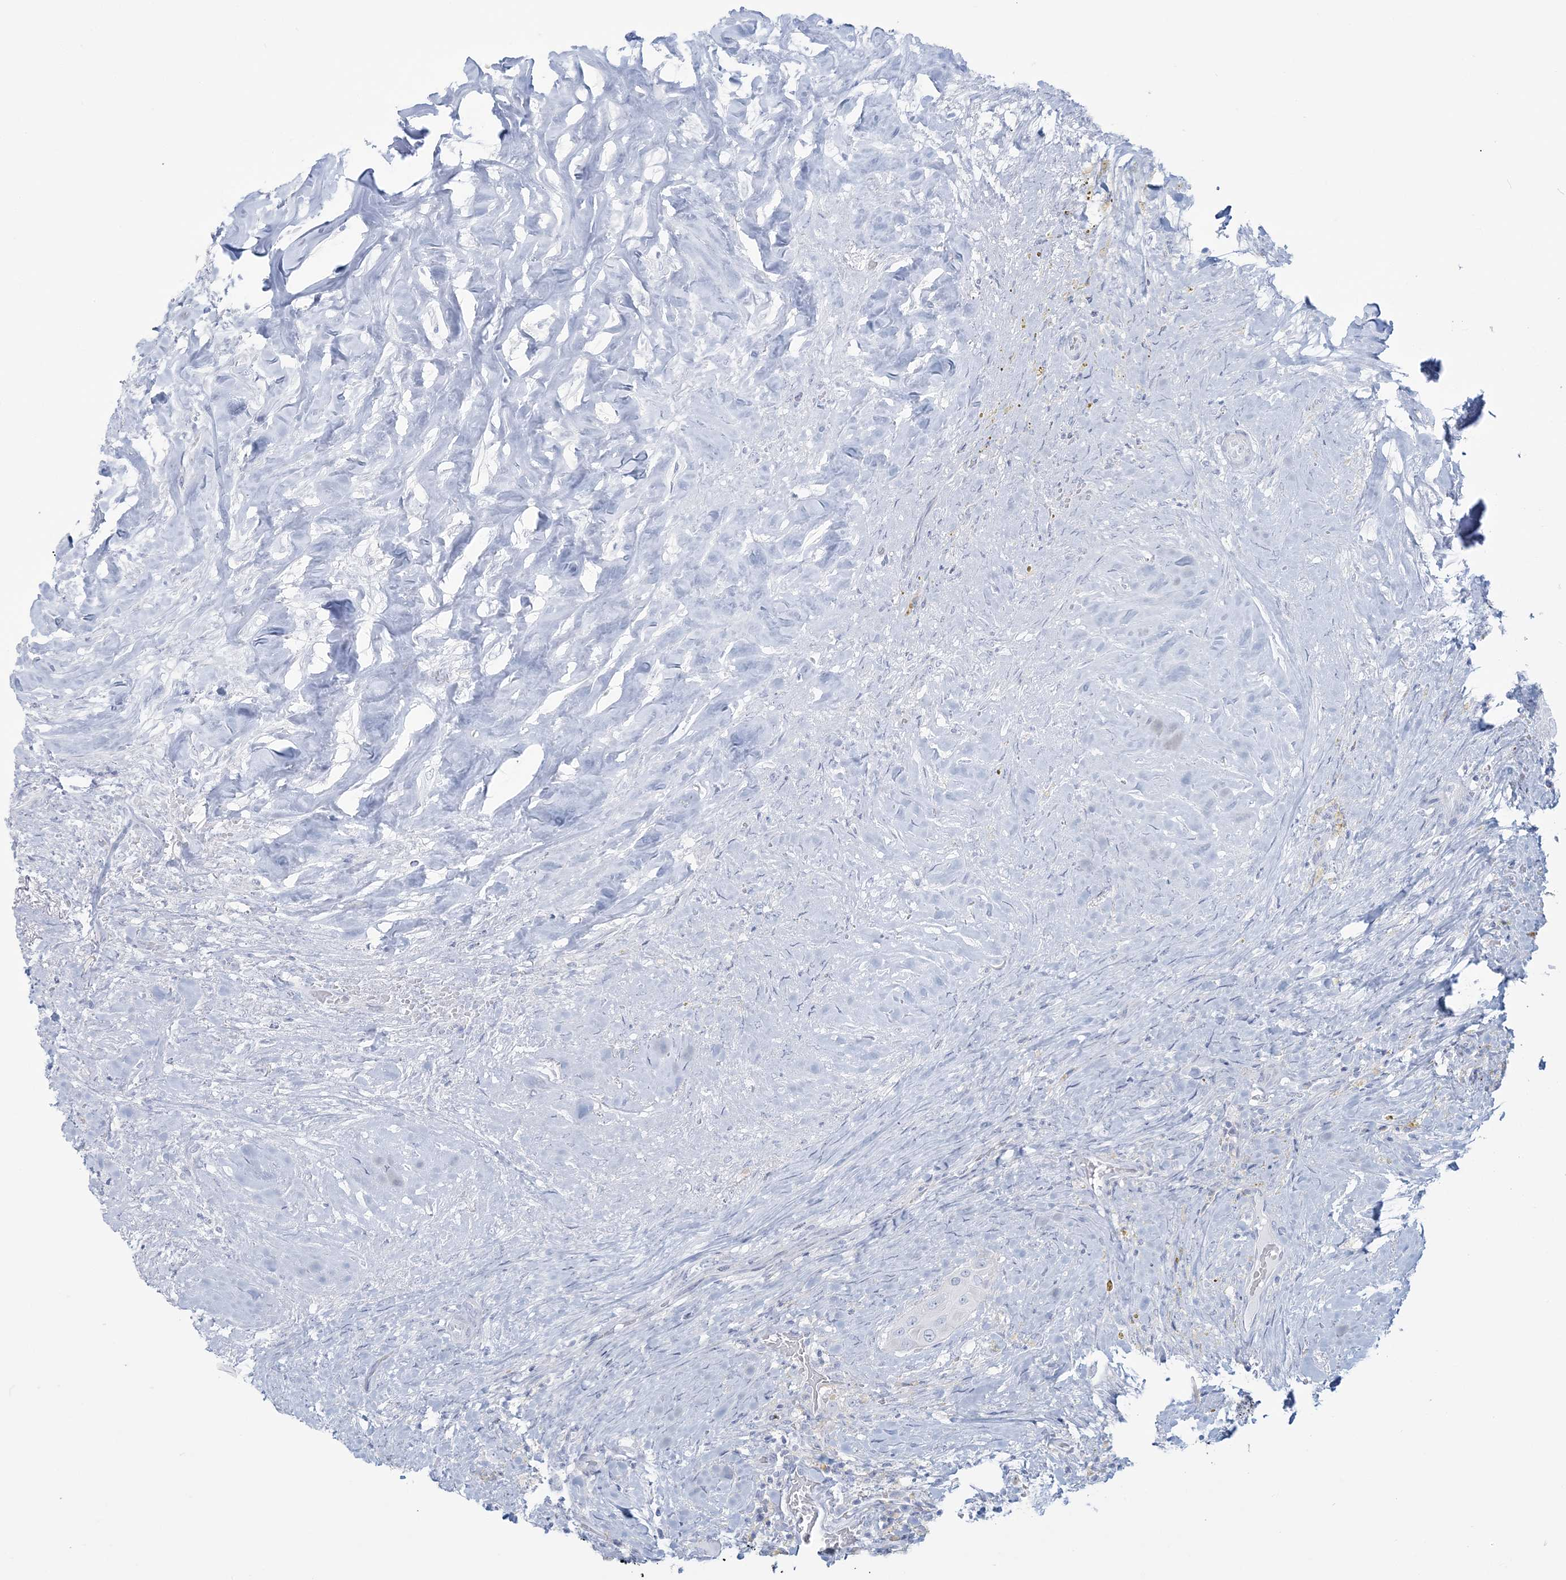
{"staining": {"intensity": "negative", "quantity": "none", "location": "none"}, "tissue": "thyroid cancer", "cell_type": "Tumor cells", "image_type": "cancer", "snomed": [{"axis": "morphology", "description": "Papillary adenocarcinoma, NOS"}, {"axis": "topography", "description": "Thyroid gland"}], "caption": "Thyroid cancer stained for a protein using IHC displays no expression tumor cells.", "gene": "ADGB", "patient": {"sex": "female", "age": 59}}